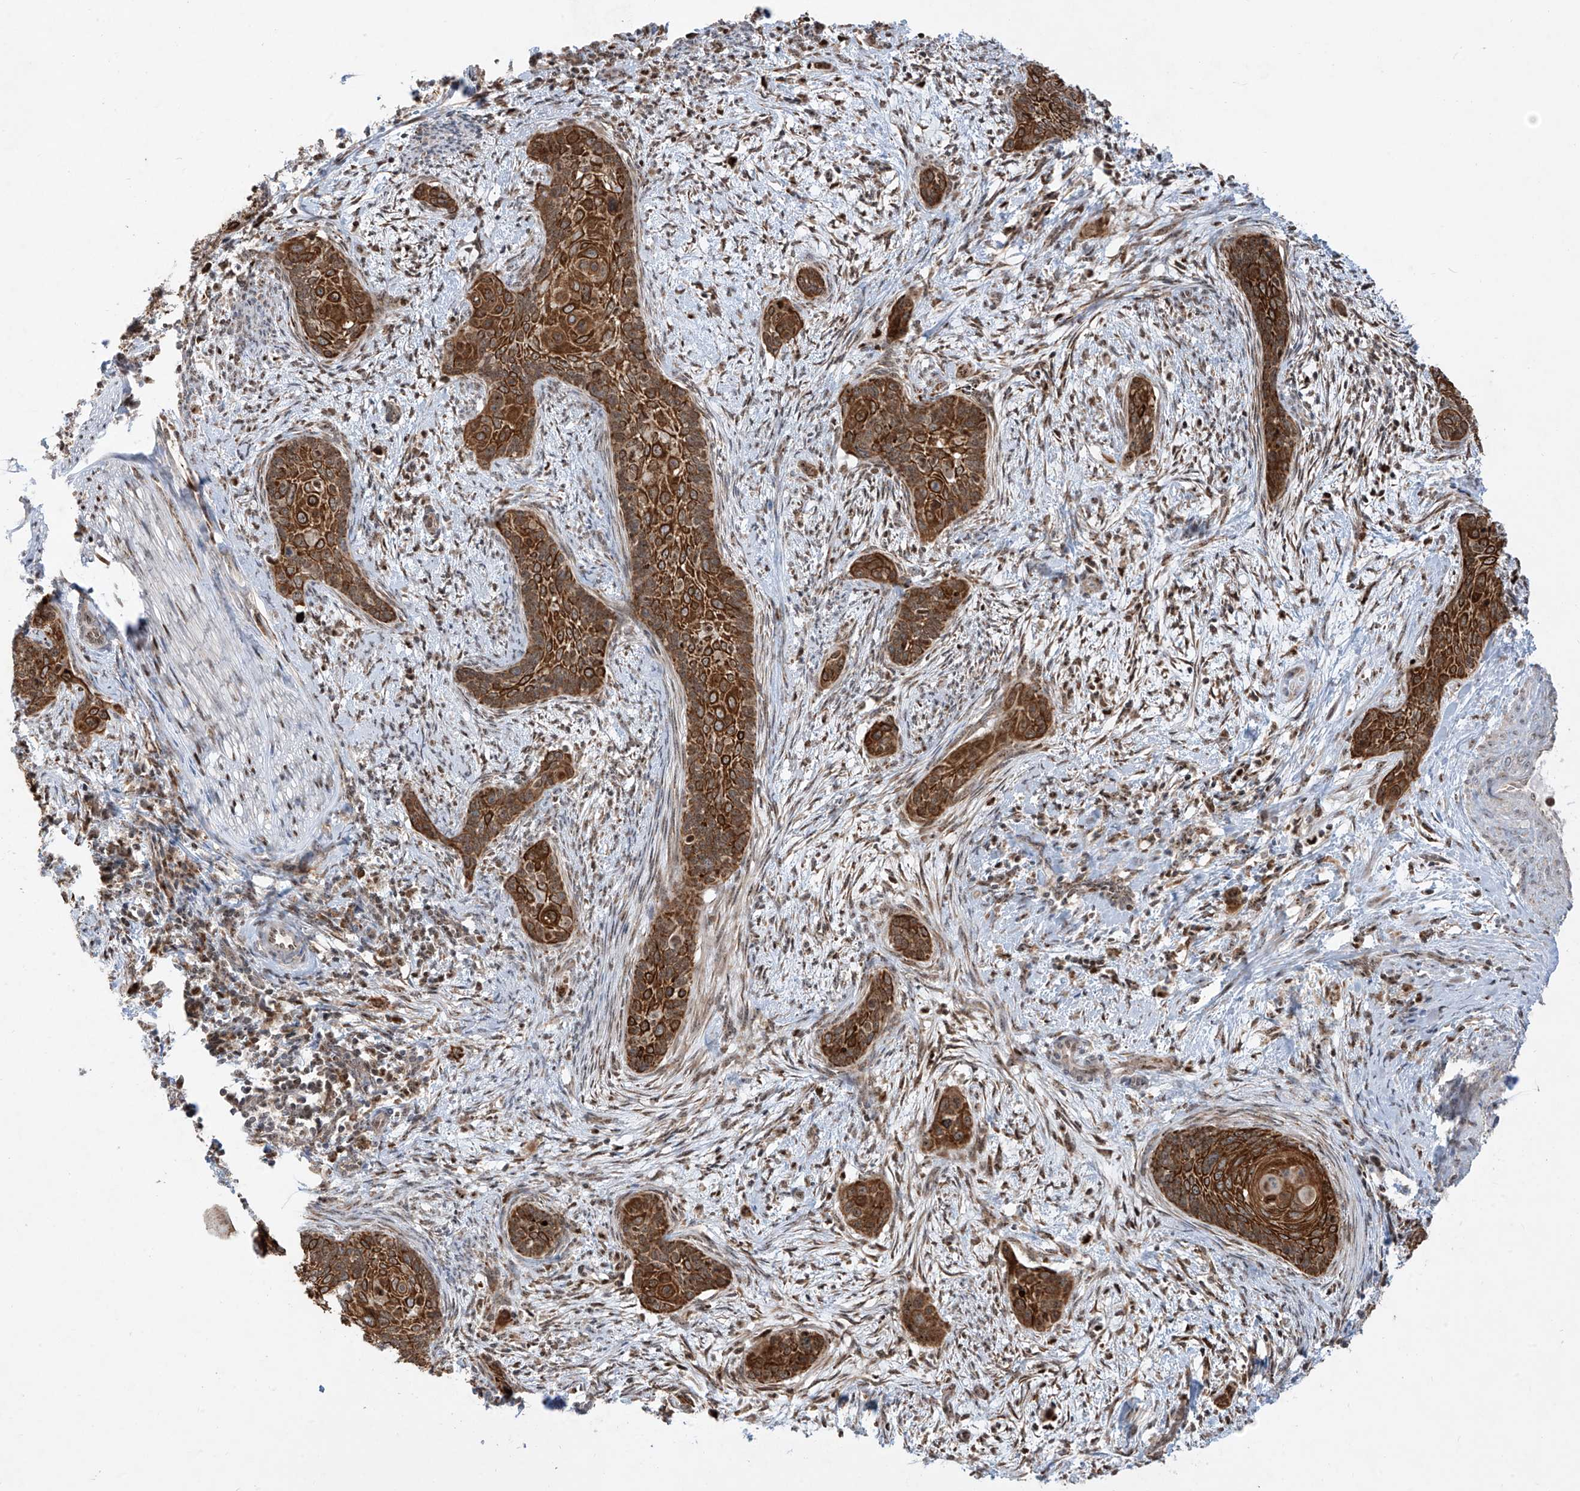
{"staining": {"intensity": "strong", "quantity": ">75%", "location": "cytoplasmic/membranous"}, "tissue": "cervical cancer", "cell_type": "Tumor cells", "image_type": "cancer", "snomed": [{"axis": "morphology", "description": "Squamous cell carcinoma, NOS"}, {"axis": "topography", "description": "Cervix"}], "caption": "DAB (3,3'-diaminobenzidine) immunohistochemical staining of cervical squamous cell carcinoma demonstrates strong cytoplasmic/membranous protein positivity in about >75% of tumor cells. (Stains: DAB in brown, nuclei in blue, Microscopy: brightfield microscopy at high magnification).", "gene": "ZBTB8A", "patient": {"sex": "female", "age": 33}}